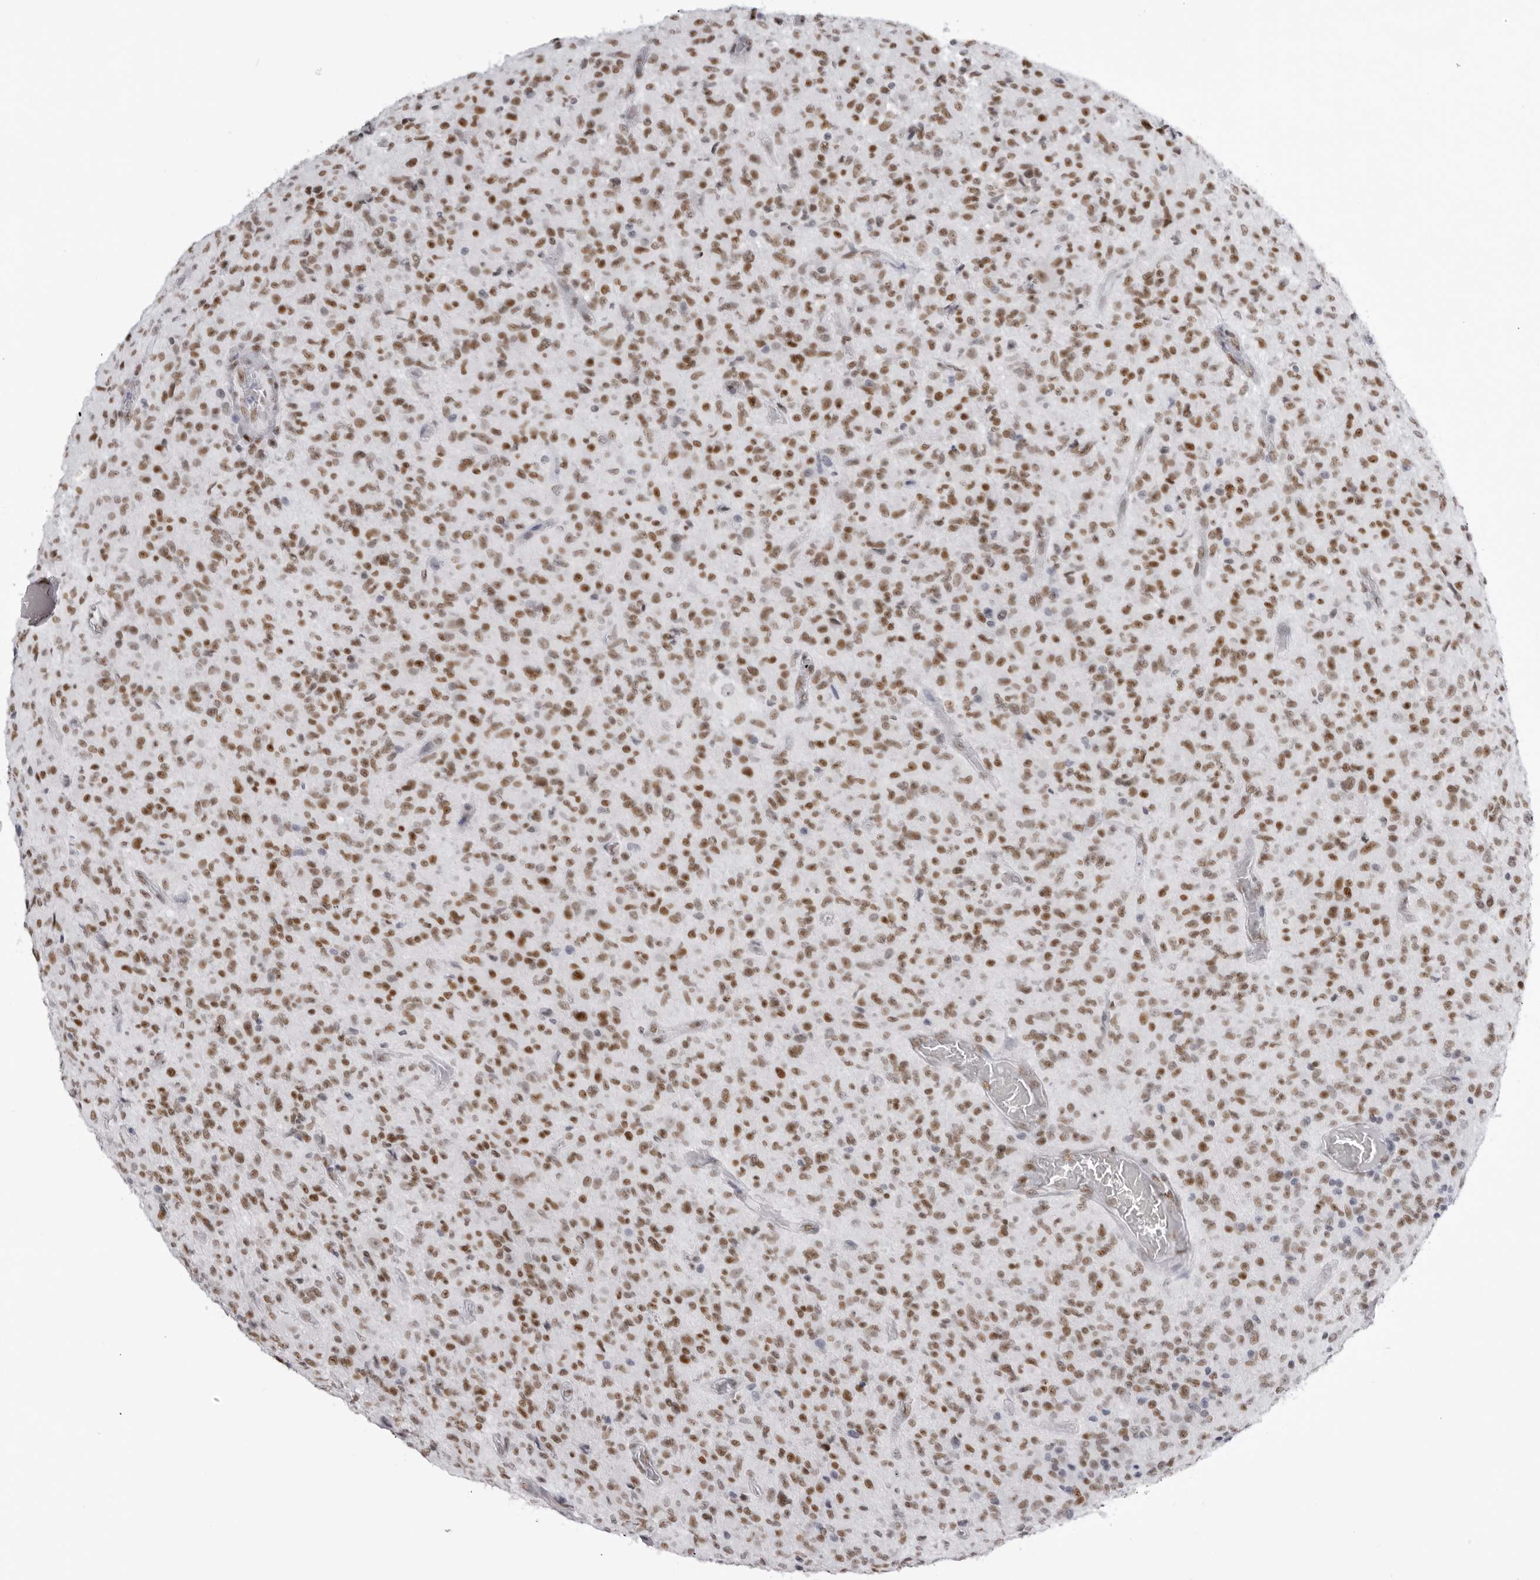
{"staining": {"intensity": "moderate", "quantity": ">75%", "location": "nuclear"}, "tissue": "glioma", "cell_type": "Tumor cells", "image_type": "cancer", "snomed": [{"axis": "morphology", "description": "Glioma, malignant, High grade"}, {"axis": "topography", "description": "Brain"}], "caption": "Moderate nuclear positivity for a protein is seen in about >75% of tumor cells of malignant glioma (high-grade) using immunohistochemistry (IHC).", "gene": "IRF2BP2", "patient": {"sex": "female", "age": 57}}